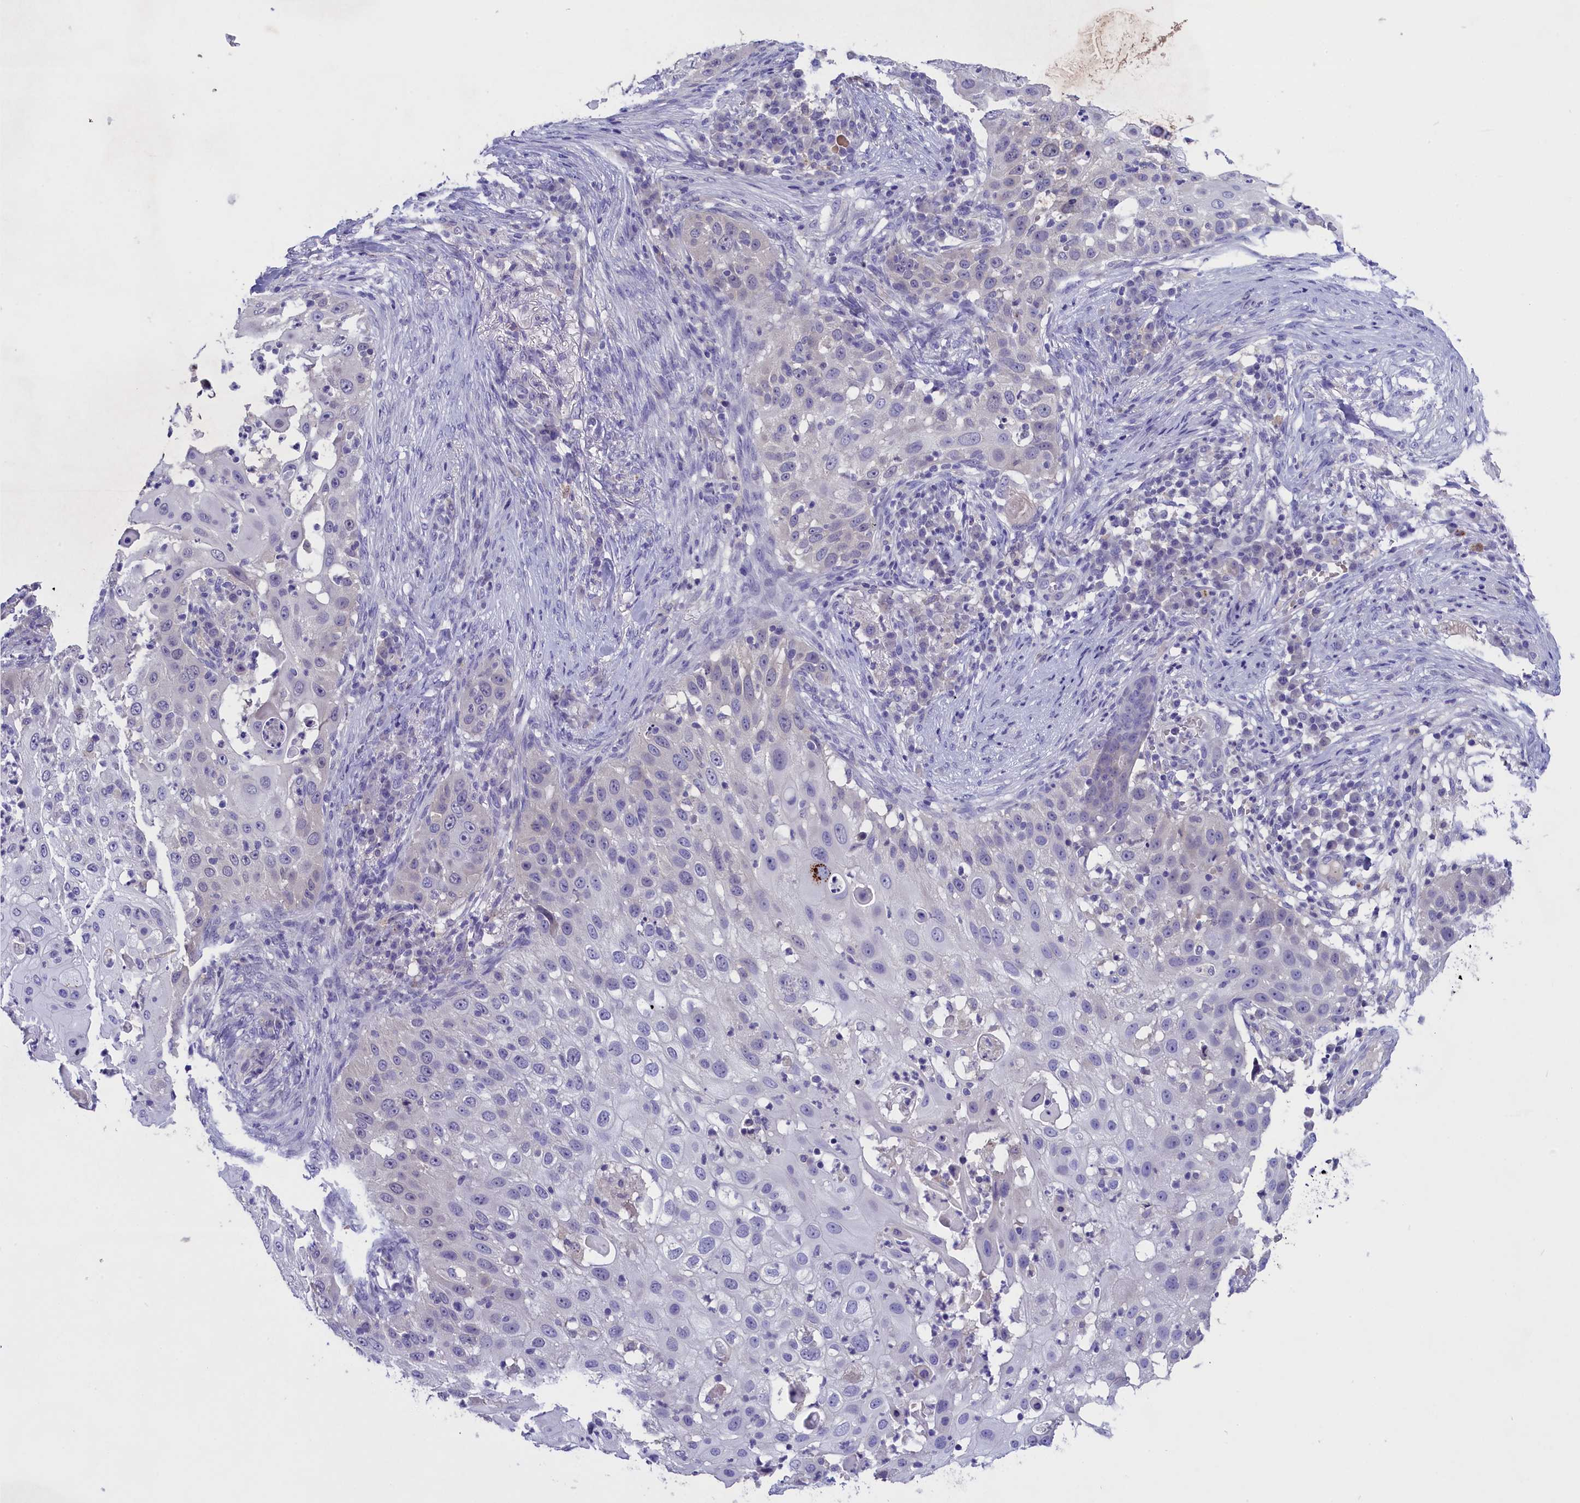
{"staining": {"intensity": "negative", "quantity": "none", "location": "none"}, "tissue": "skin cancer", "cell_type": "Tumor cells", "image_type": "cancer", "snomed": [{"axis": "morphology", "description": "Squamous cell carcinoma, NOS"}, {"axis": "topography", "description": "Skin"}], "caption": "Tumor cells are negative for brown protein staining in skin cancer.", "gene": "ENPP6", "patient": {"sex": "female", "age": 44}}